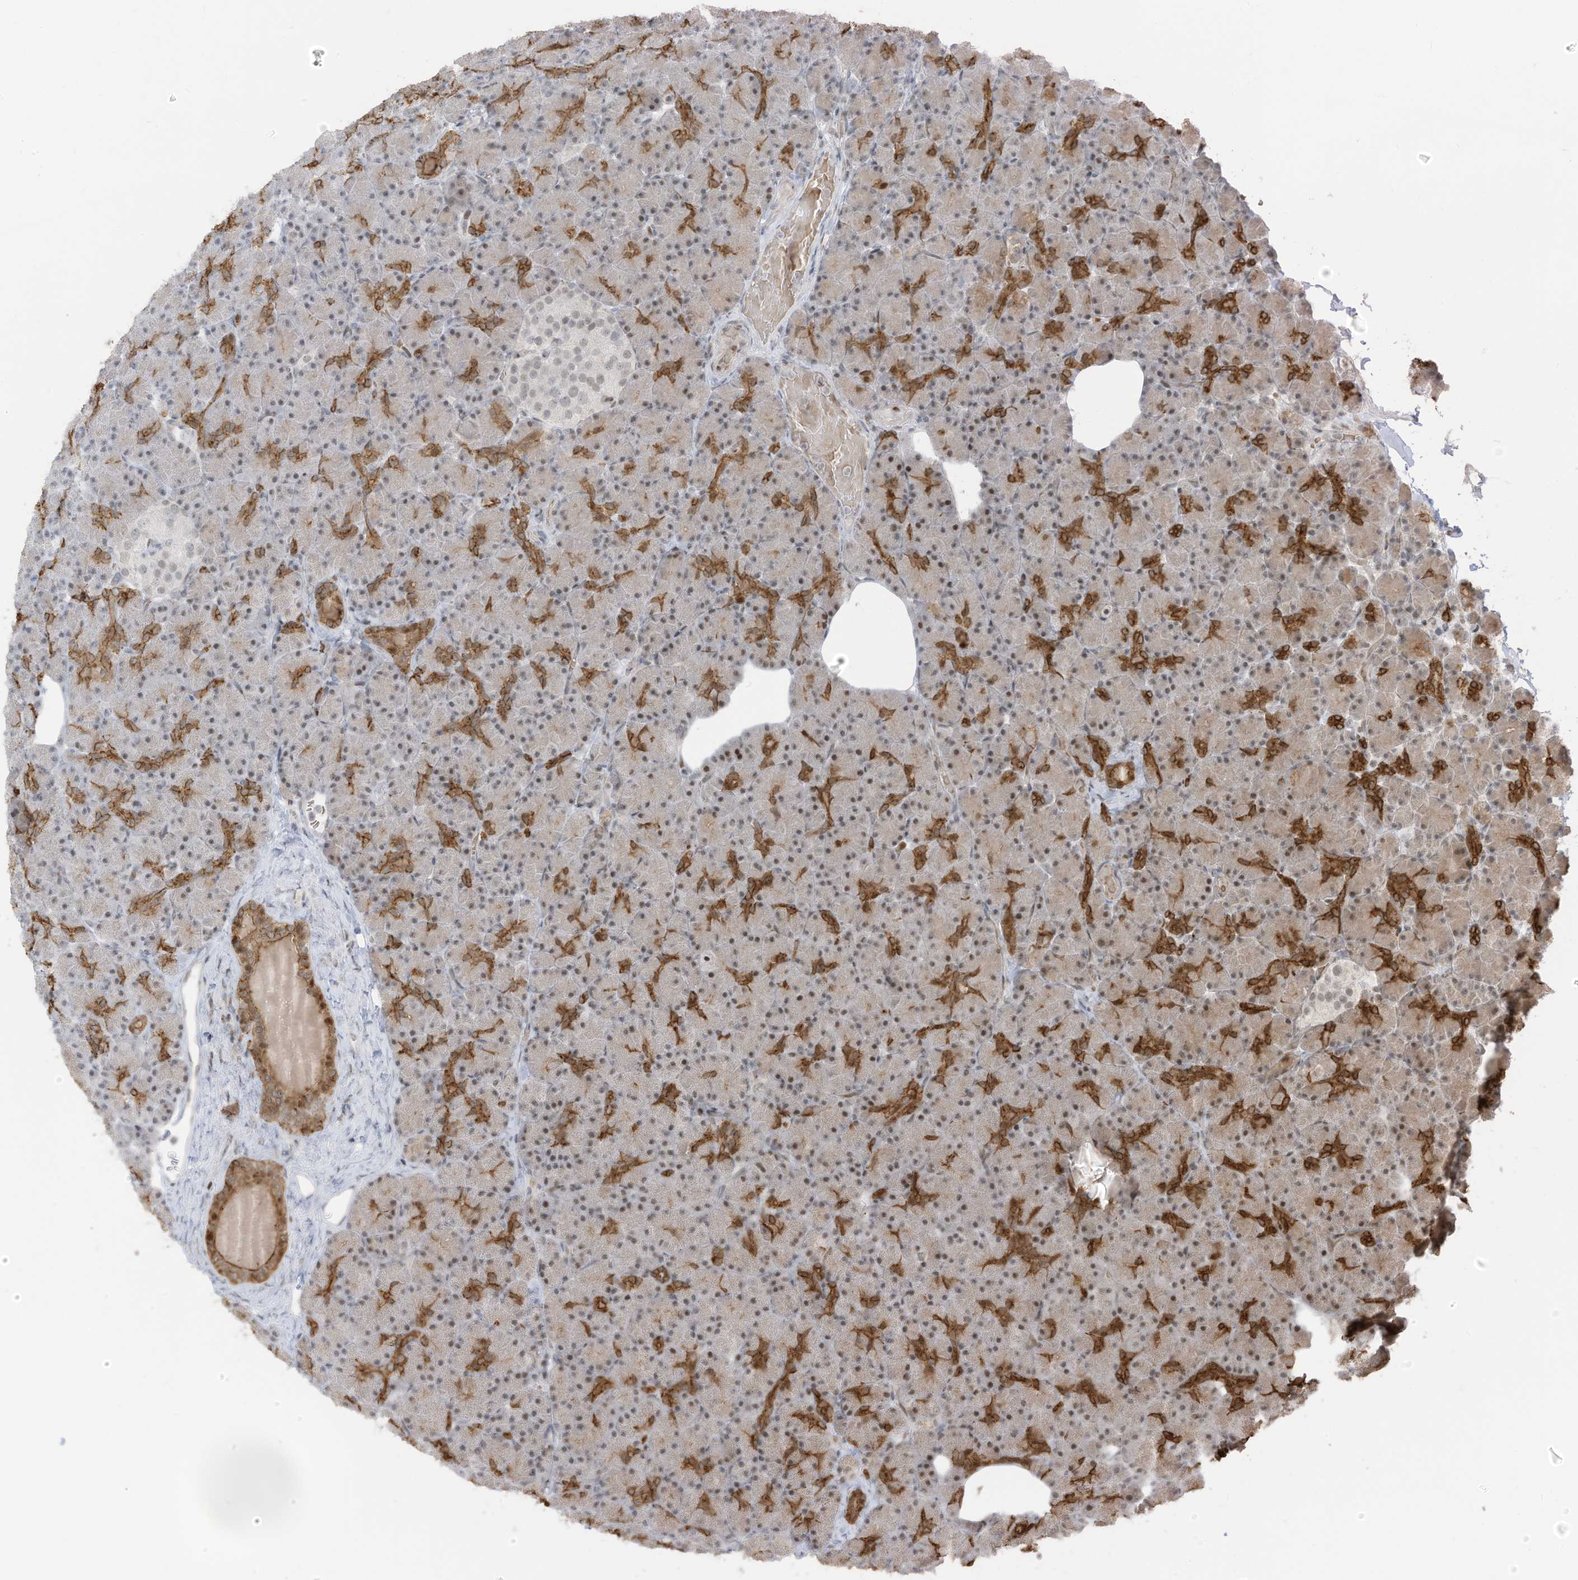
{"staining": {"intensity": "moderate", "quantity": "25%-75%", "location": "cytoplasmic/membranous,nuclear"}, "tissue": "pancreas", "cell_type": "Exocrine glandular cells", "image_type": "normal", "snomed": [{"axis": "morphology", "description": "Normal tissue, NOS"}, {"axis": "topography", "description": "Pancreas"}], "caption": "Immunohistochemical staining of unremarkable pancreas reveals moderate cytoplasmic/membranous,nuclear protein staining in approximately 25%-75% of exocrine glandular cells.", "gene": "ZCWPW2", "patient": {"sex": "female", "age": 43}}